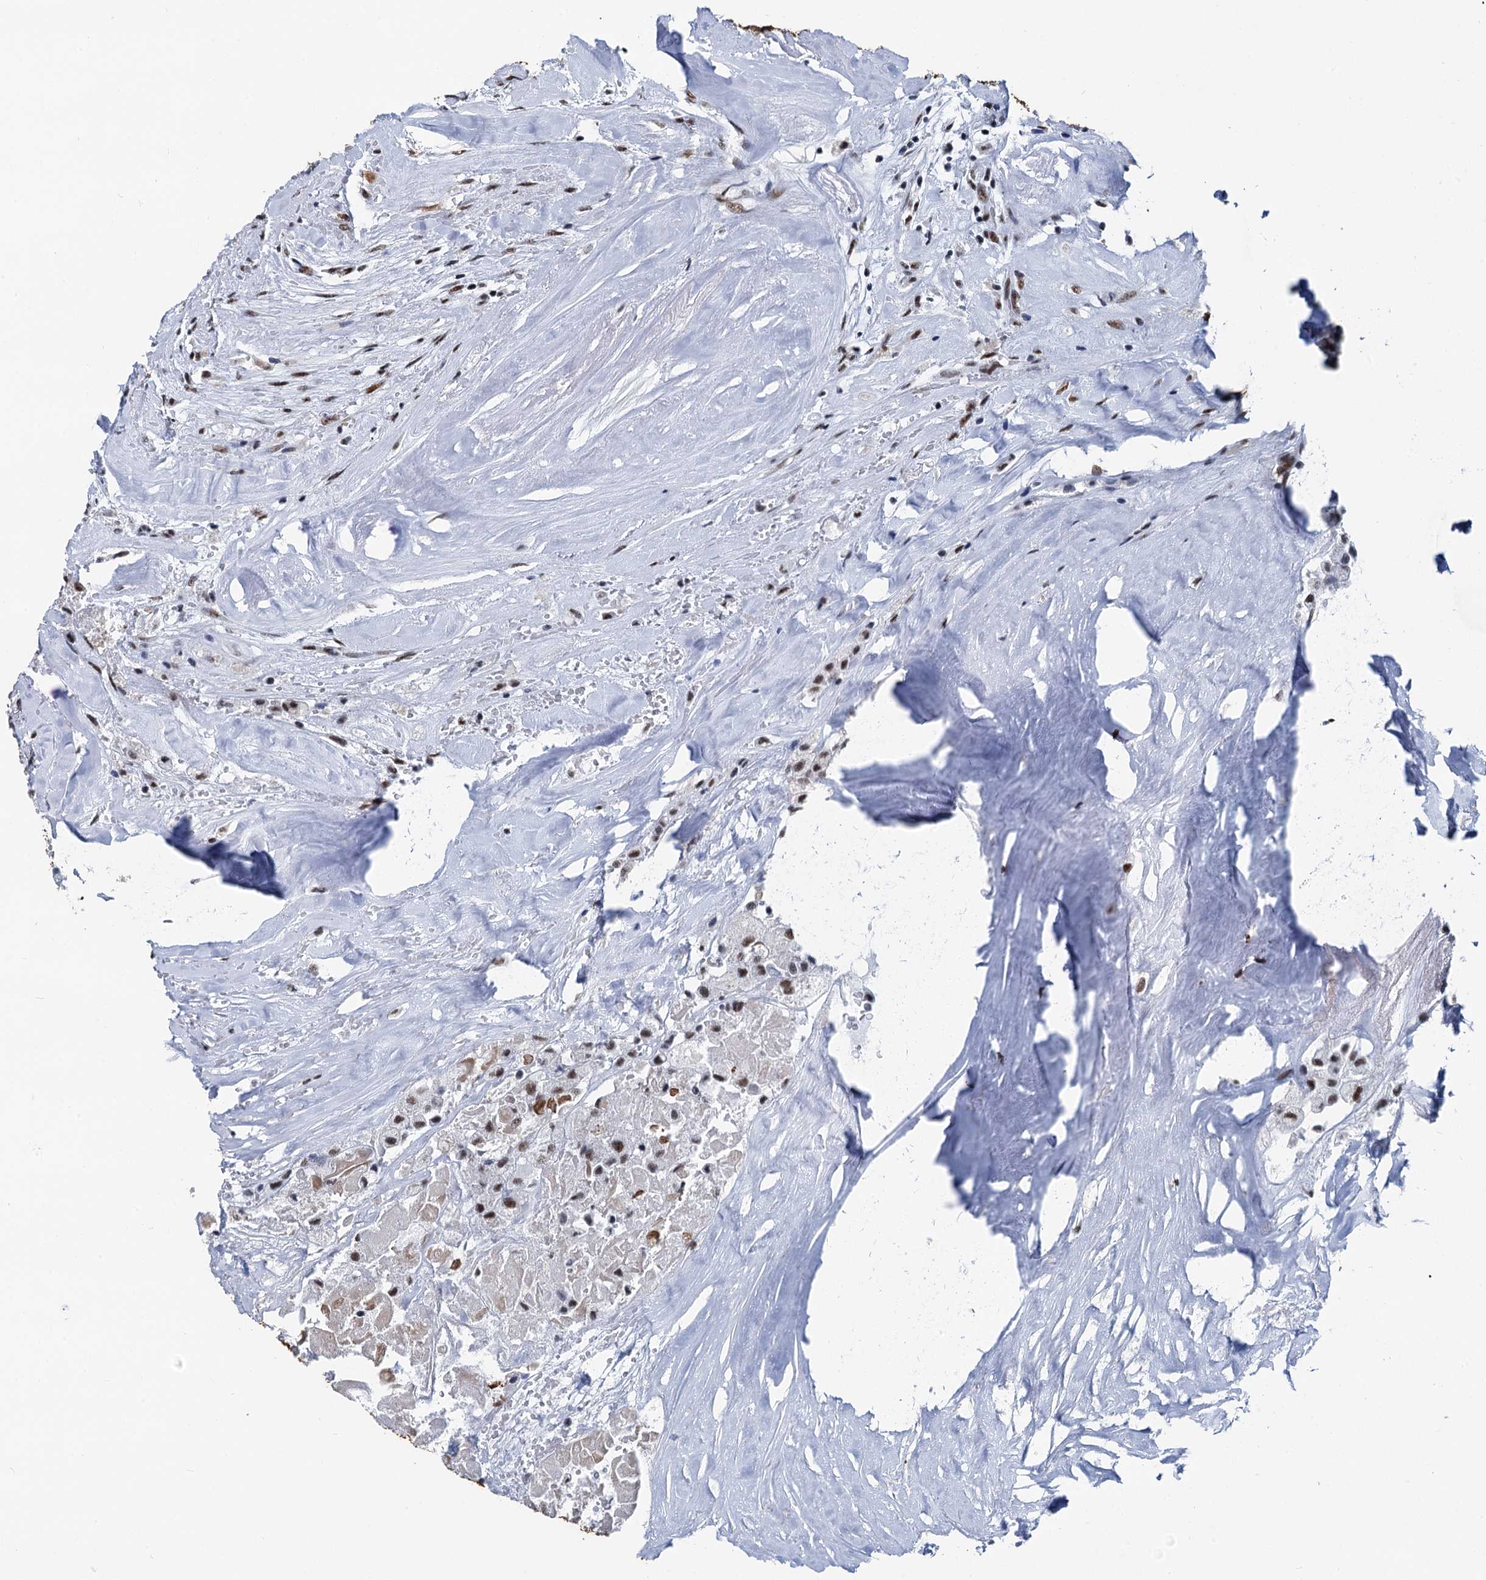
{"staining": {"intensity": "moderate", "quantity": ">75%", "location": "nuclear"}, "tissue": "thyroid cancer", "cell_type": "Tumor cells", "image_type": "cancer", "snomed": [{"axis": "morphology", "description": "Papillary adenocarcinoma, NOS"}, {"axis": "topography", "description": "Thyroid gland"}], "caption": "High-magnification brightfield microscopy of papillary adenocarcinoma (thyroid) stained with DAB (3,3'-diaminobenzidine) (brown) and counterstained with hematoxylin (blue). tumor cells exhibit moderate nuclear staining is appreciated in about>75% of cells. (DAB IHC with brightfield microscopy, high magnification).", "gene": "DDX23", "patient": {"sex": "female", "age": 59}}